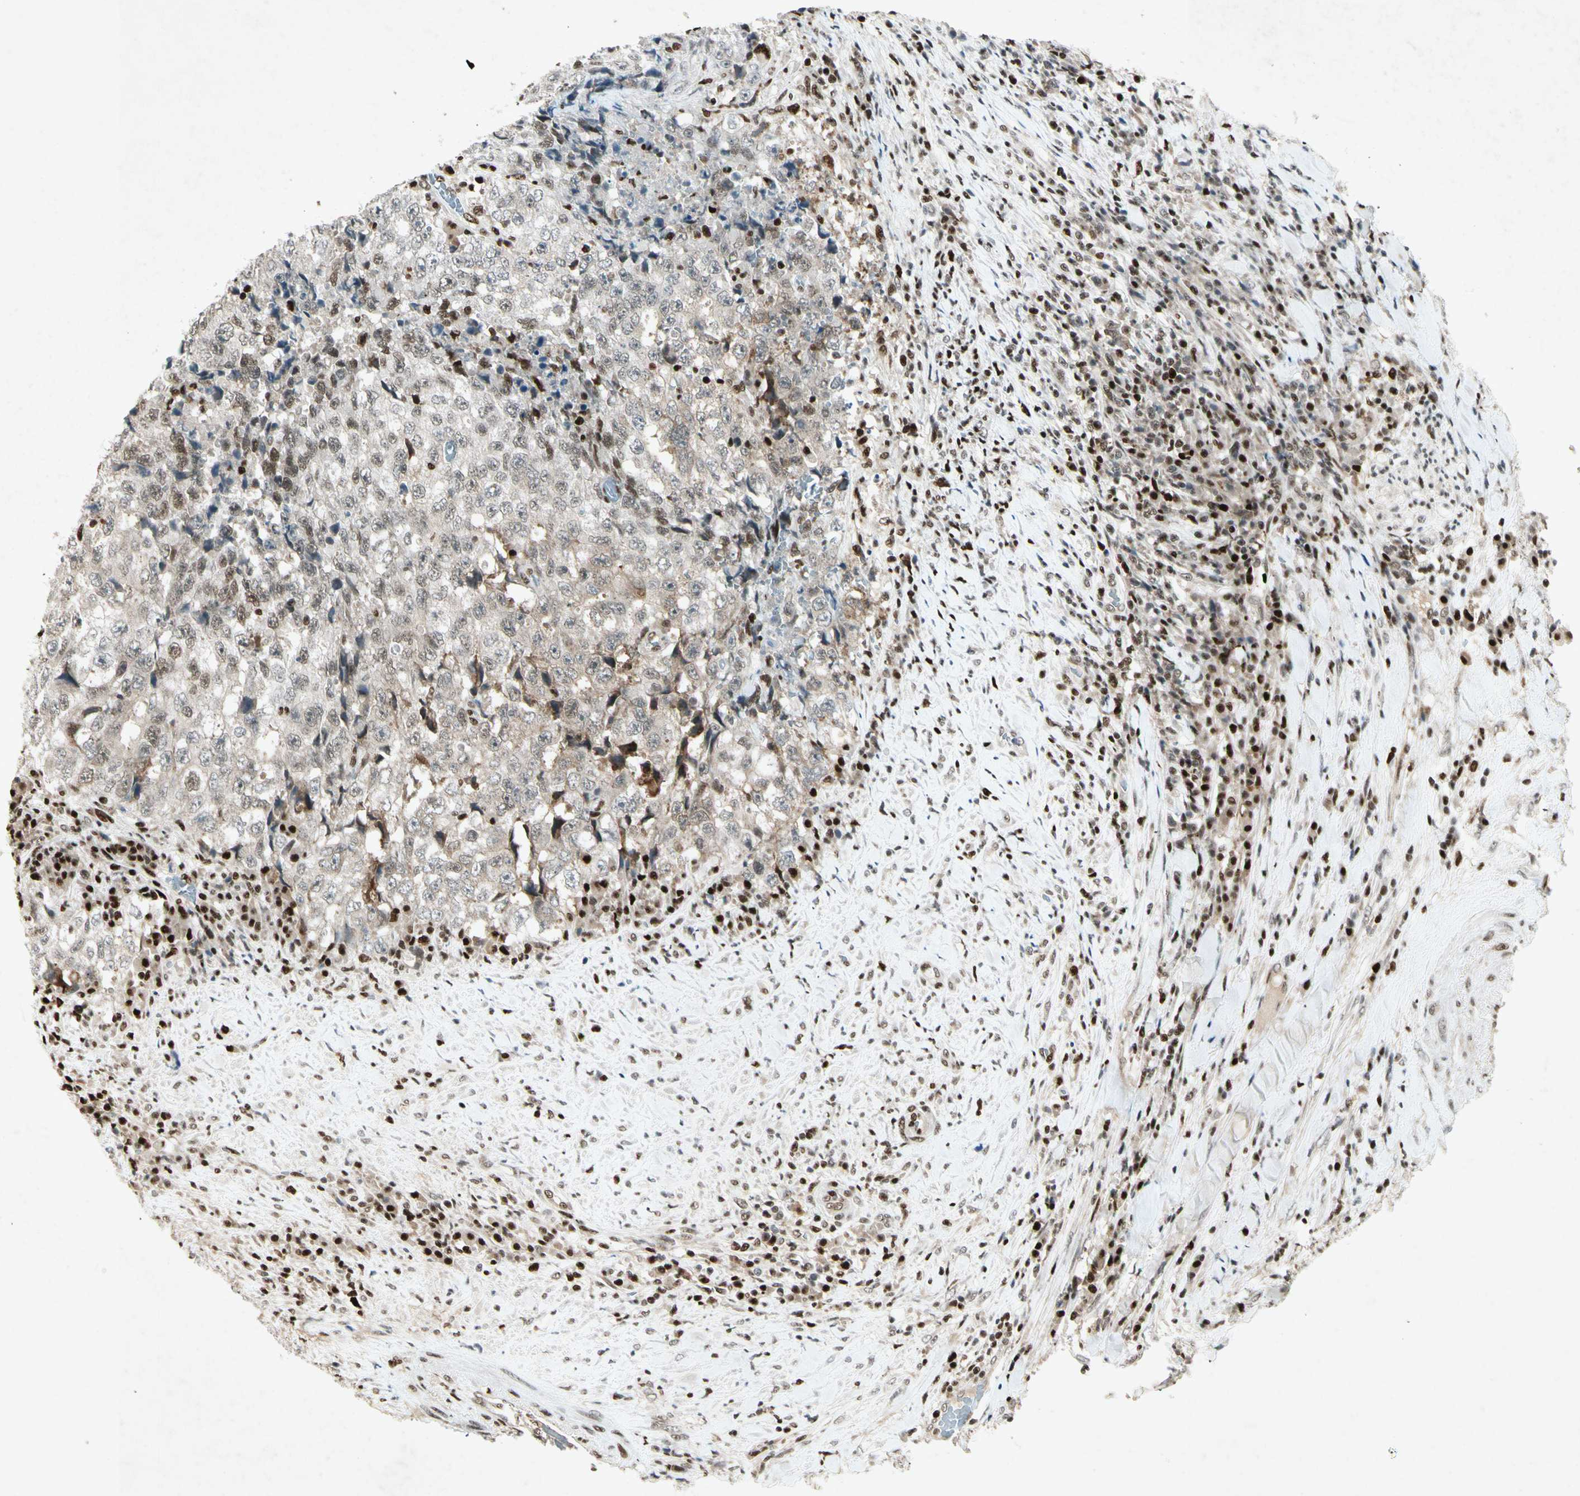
{"staining": {"intensity": "moderate", "quantity": ">75%", "location": "cytoplasmic/membranous,nuclear"}, "tissue": "testis cancer", "cell_type": "Tumor cells", "image_type": "cancer", "snomed": [{"axis": "morphology", "description": "Necrosis, NOS"}, {"axis": "morphology", "description": "Carcinoma, Embryonal, NOS"}, {"axis": "topography", "description": "Testis"}], "caption": "The immunohistochemical stain shows moderate cytoplasmic/membranous and nuclear positivity in tumor cells of testis cancer (embryonal carcinoma) tissue.", "gene": "RNF43", "patient": {"sex": "male", "age": 19}}